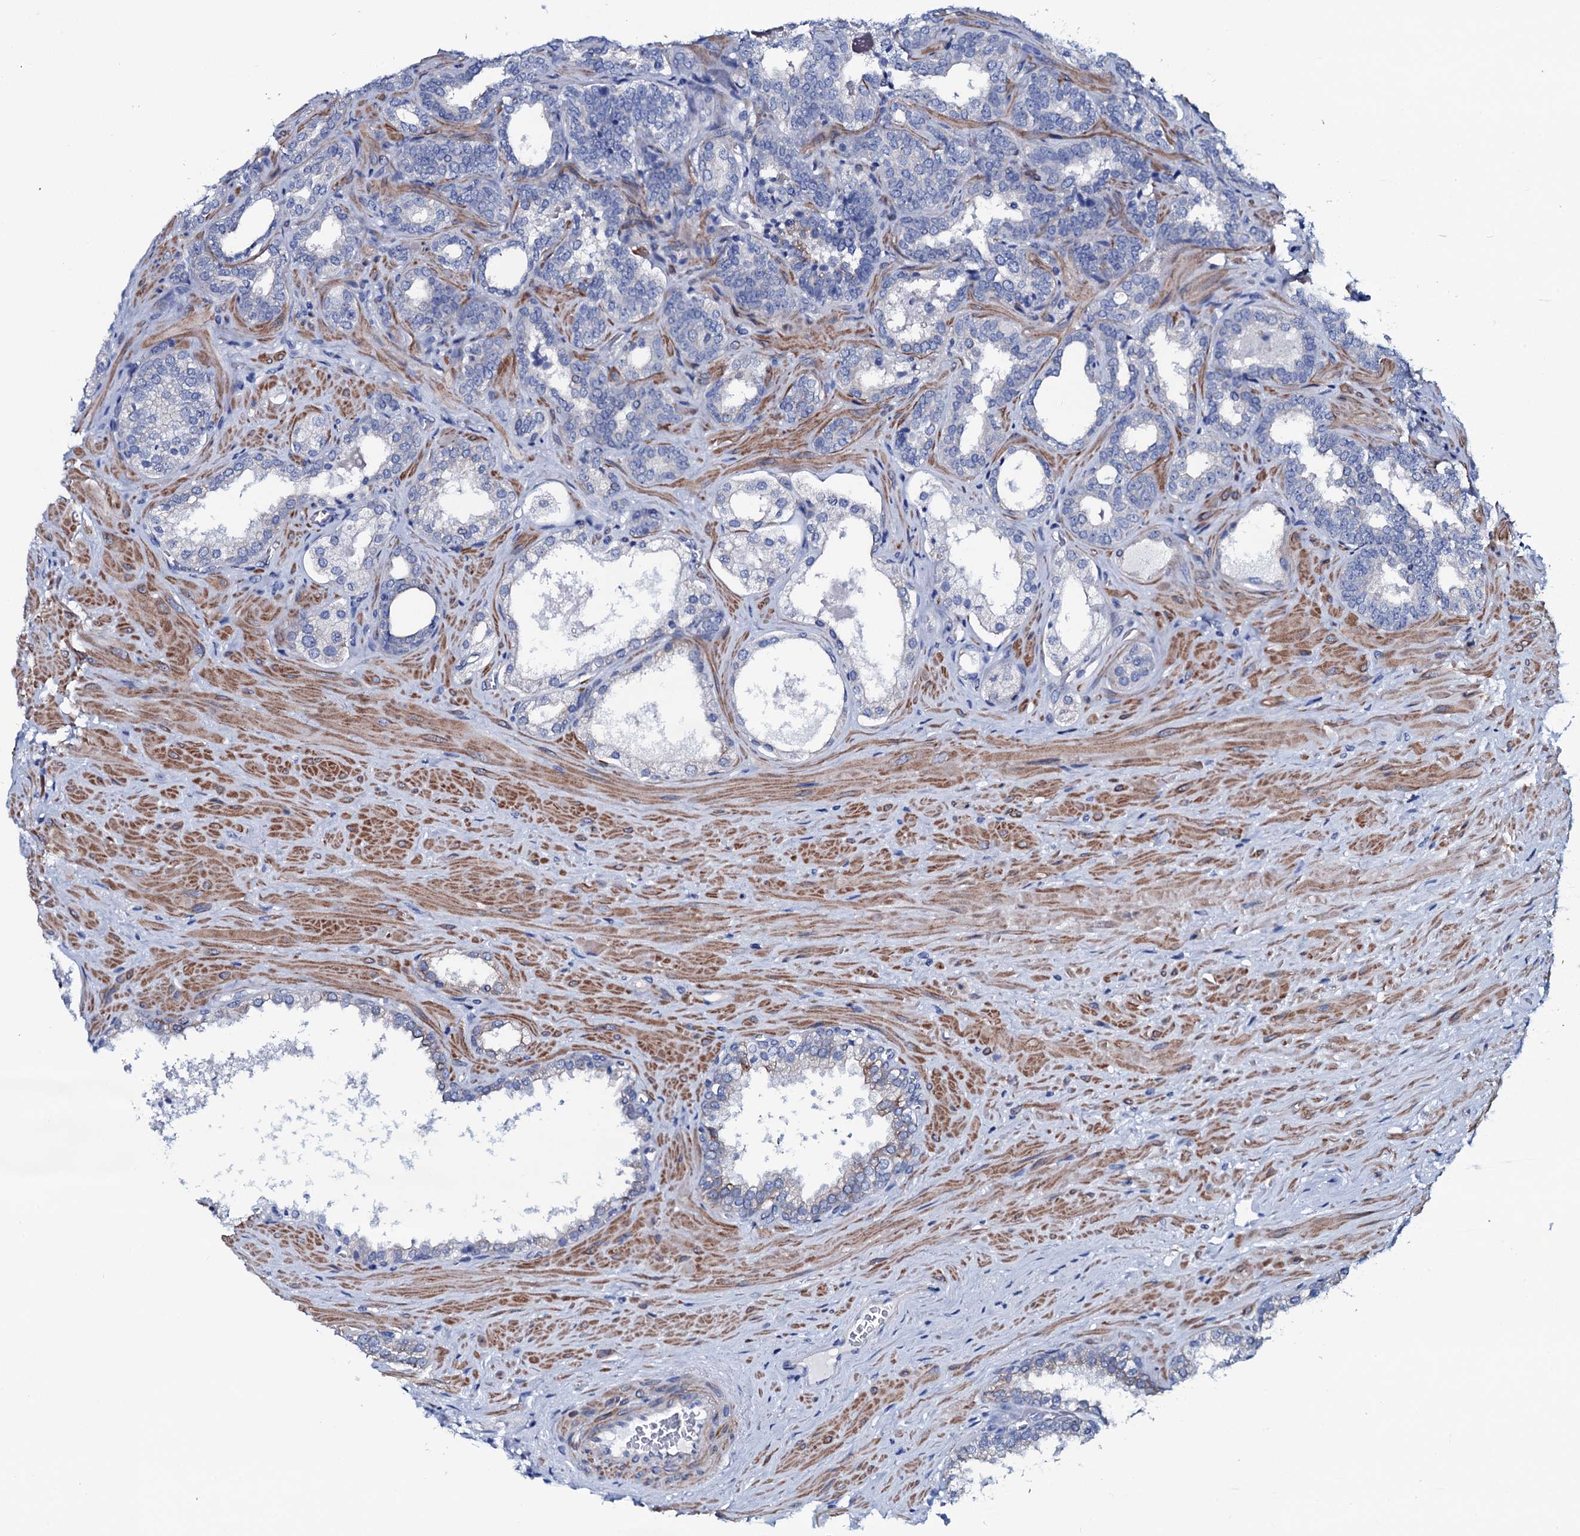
{"staining": {"intensity": "negative", "quantity": "none", "location": "none"}, "tissue": "prostate cancer", "cell_type": "Tumor cells", "image_type": "cancer", "snomed": [{"axis": "morphology", "description": "Adenocarcinoma, High grade"}, {"axis": "topography", "description": "Prostate"}], "caption": "This is a histopathology image of immunohistochemistry (IHC) staining of prostate cancer (adenocarcinoma (high-grade)), which shows no expression in tumor cells.", "gene": "GYS2", "patient": {"sex": "male", "age": 64}}